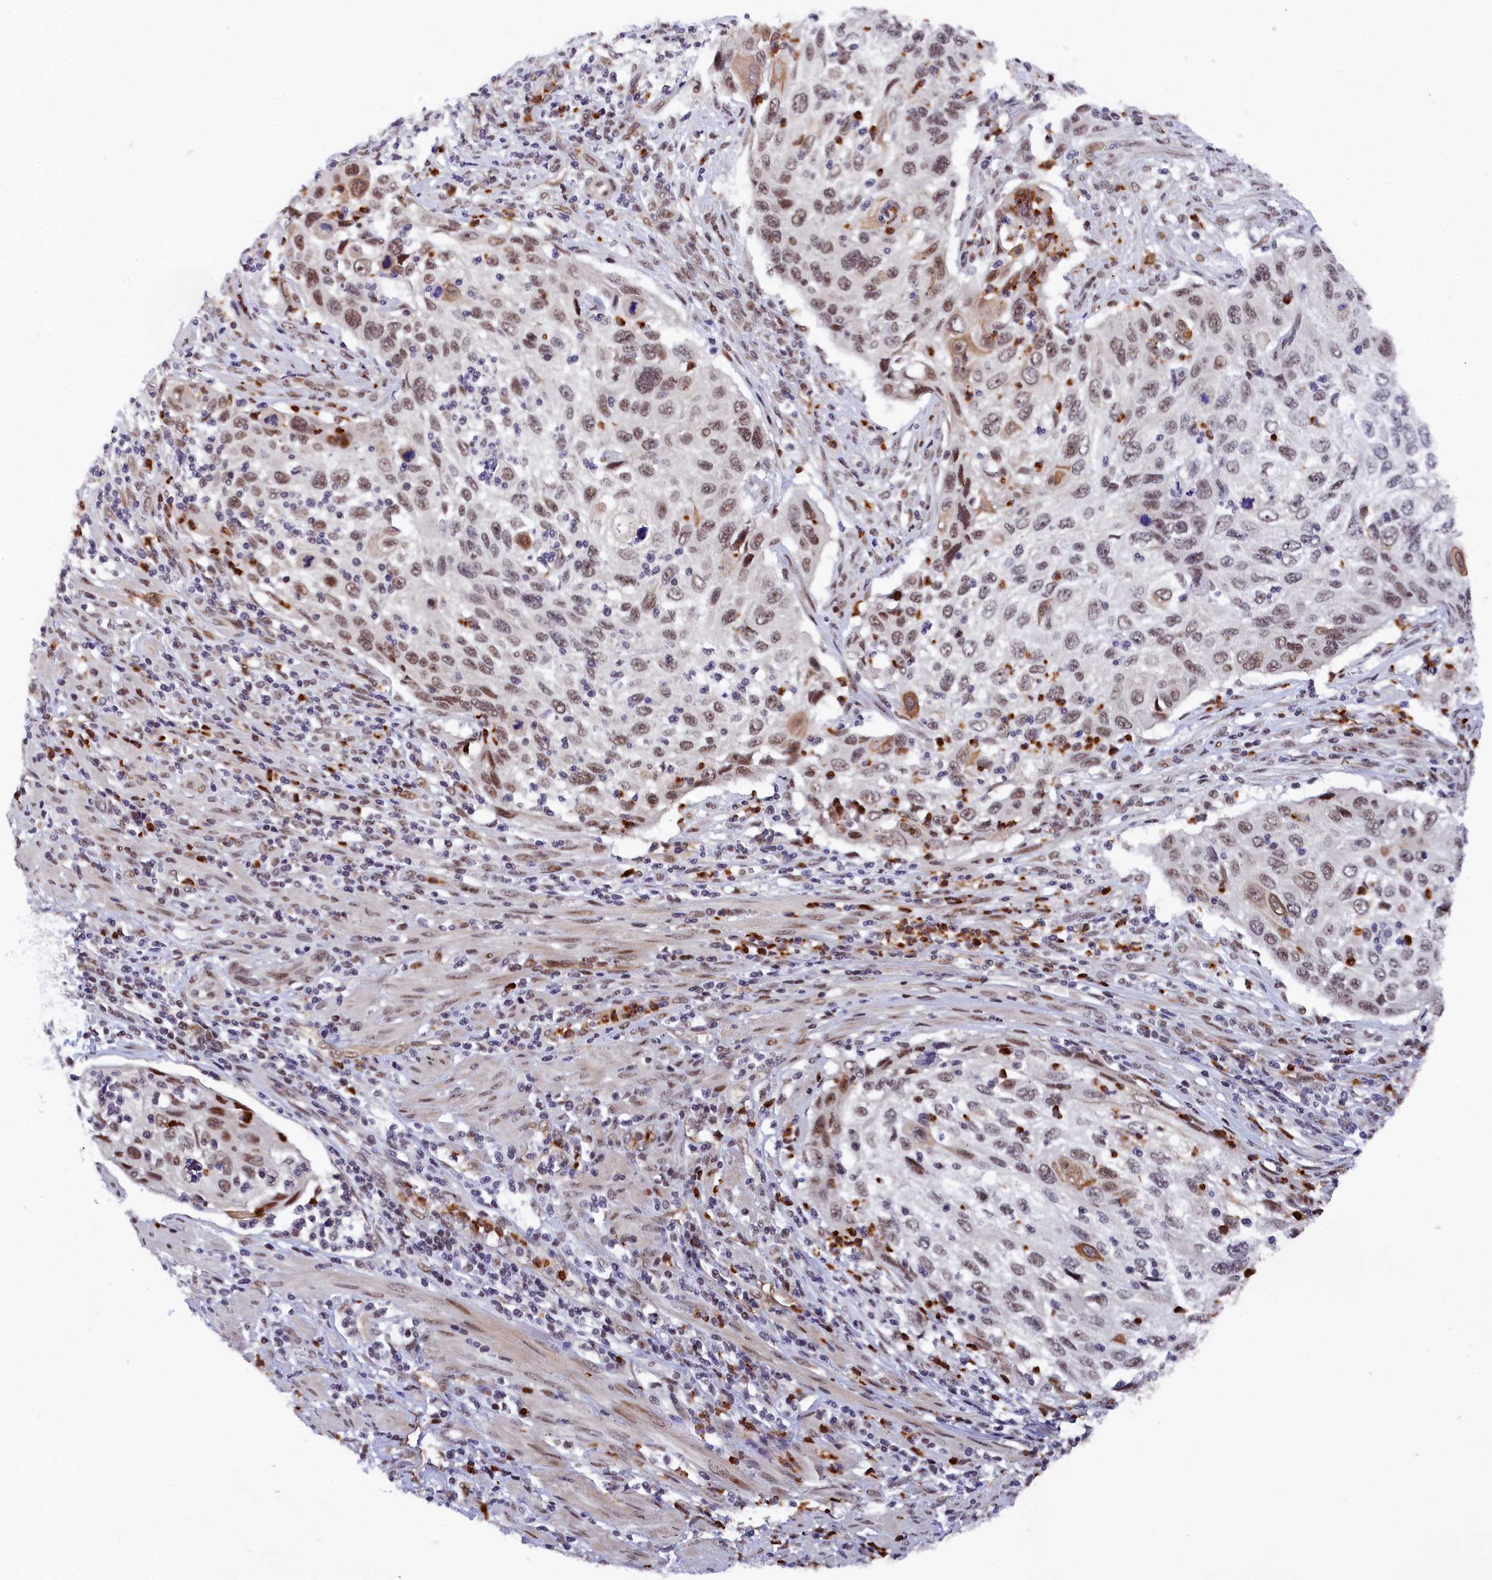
{"staining": {"intensity": "moderate", "quantity": "25%-75%", "location": "nuclear"}, "tissue": "cervical cancer", "cell_type": "Tumor cells", "image_type": "cancer", "snomed": [{"axis": "morphology", "description": "Squamous cell carcinoma, NOS"}, {"axis": "topography", "description": "Cervix"}], "caption": "Cervical cancer (squamous cell carcinoma) was stained to show a protein in brown. There is medium levels of moderate nuclear expression in approximately 25%-75% of tumor cells.", "gene": "ADIG", "patient": {"sex": "female", "age": 70}}